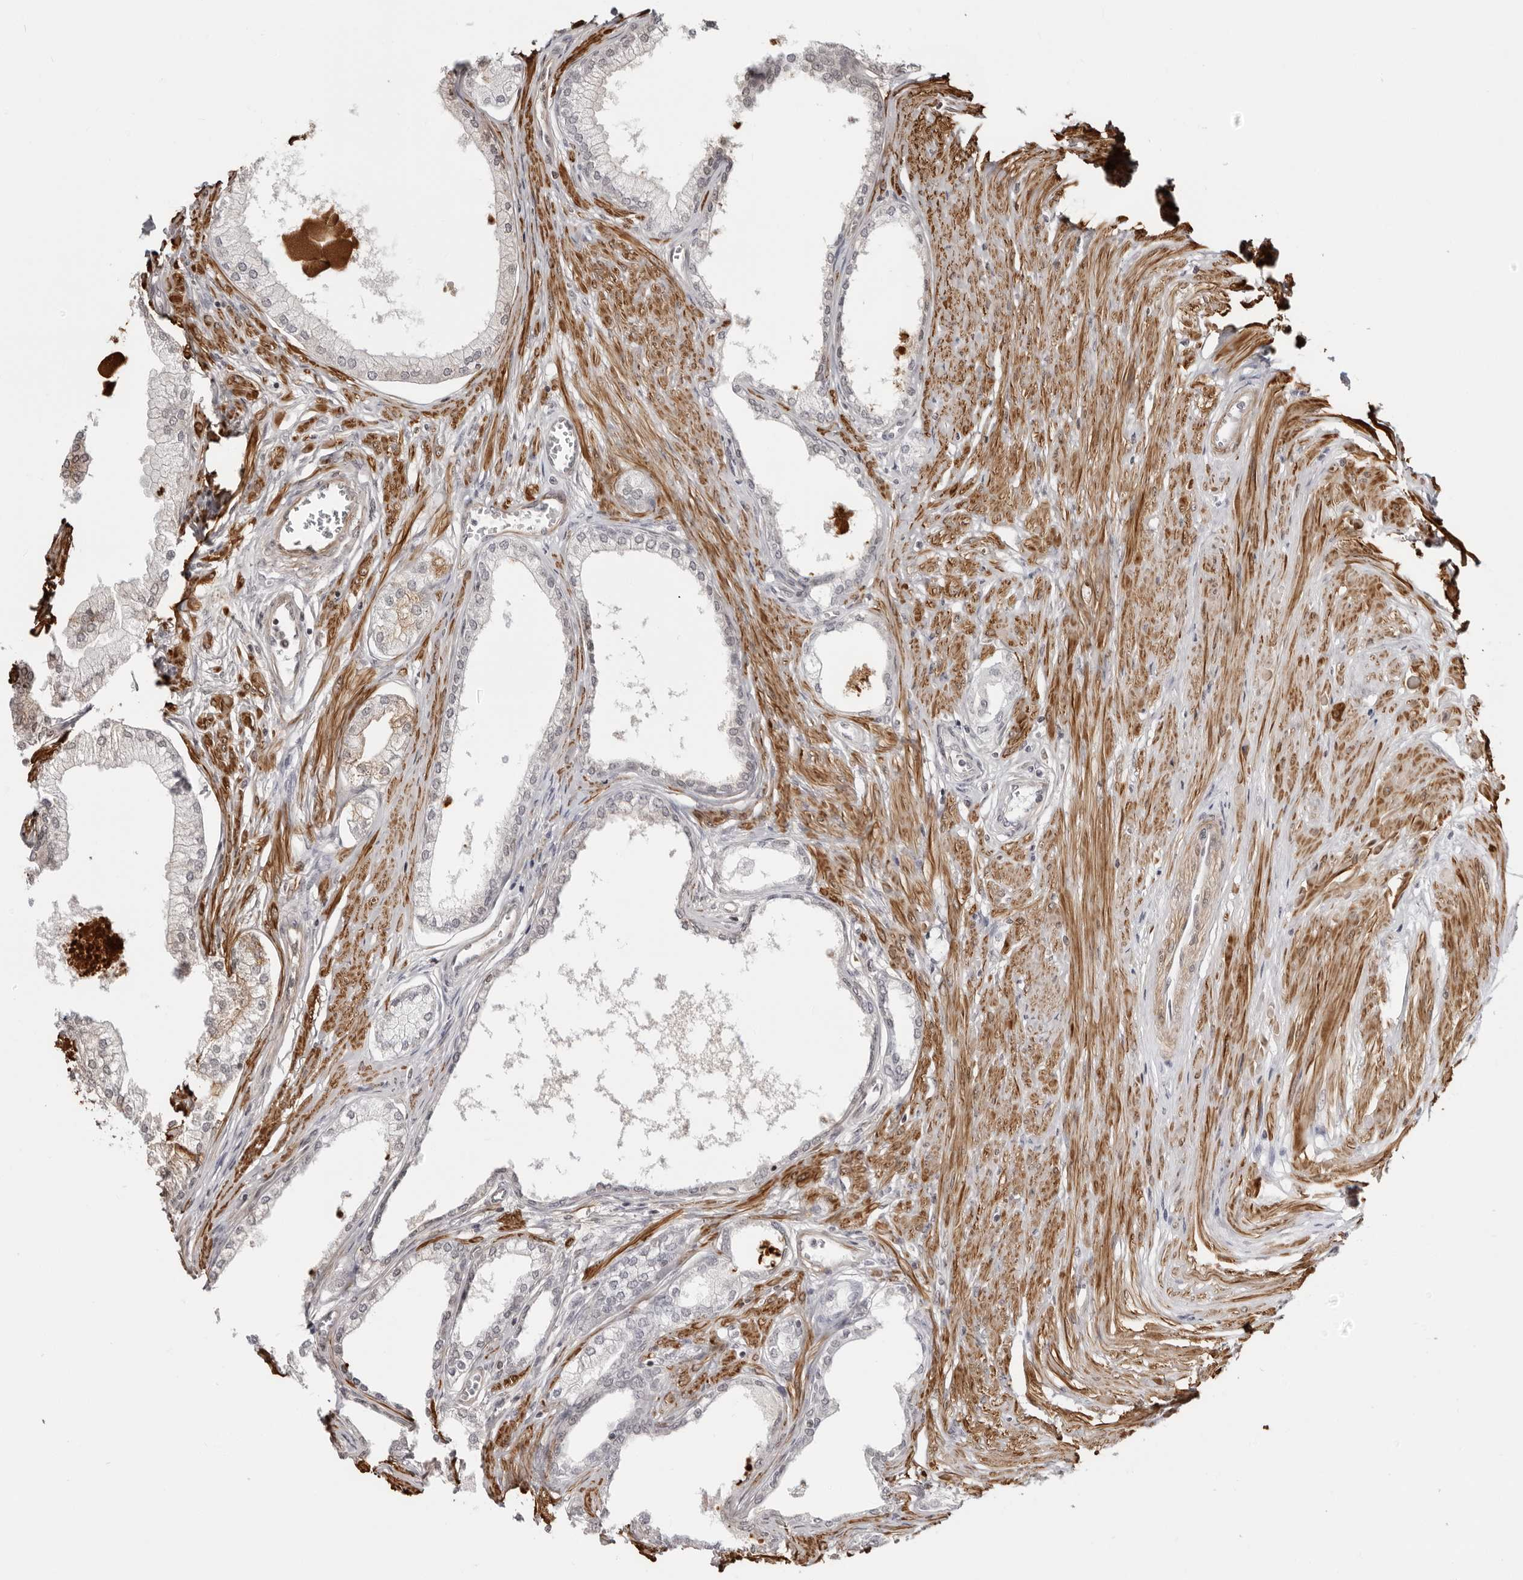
{"staining": {"intensity": "negative", "quantity": "none", "location": "none"}, "tissue": "prostate", "cell_type": "Glandular cells", "image_type": "normal", "snomed": [{"axis": "morphology", "description": "Normal tissue, NOS"}, {"axis": "morphology", "description": "Urothelial carcinoma, Low grade"}, {"axis": "topography", "description": "Urinary bladder"}, {"axis": "topography", "description": "Prostate"}], "caption": "This is an immunohistochemistry histopathology image of normal human prostate. There is no positivity in glandular cells.", "gene": "UNK", "patient": {"sex": "male", "age": 60}}